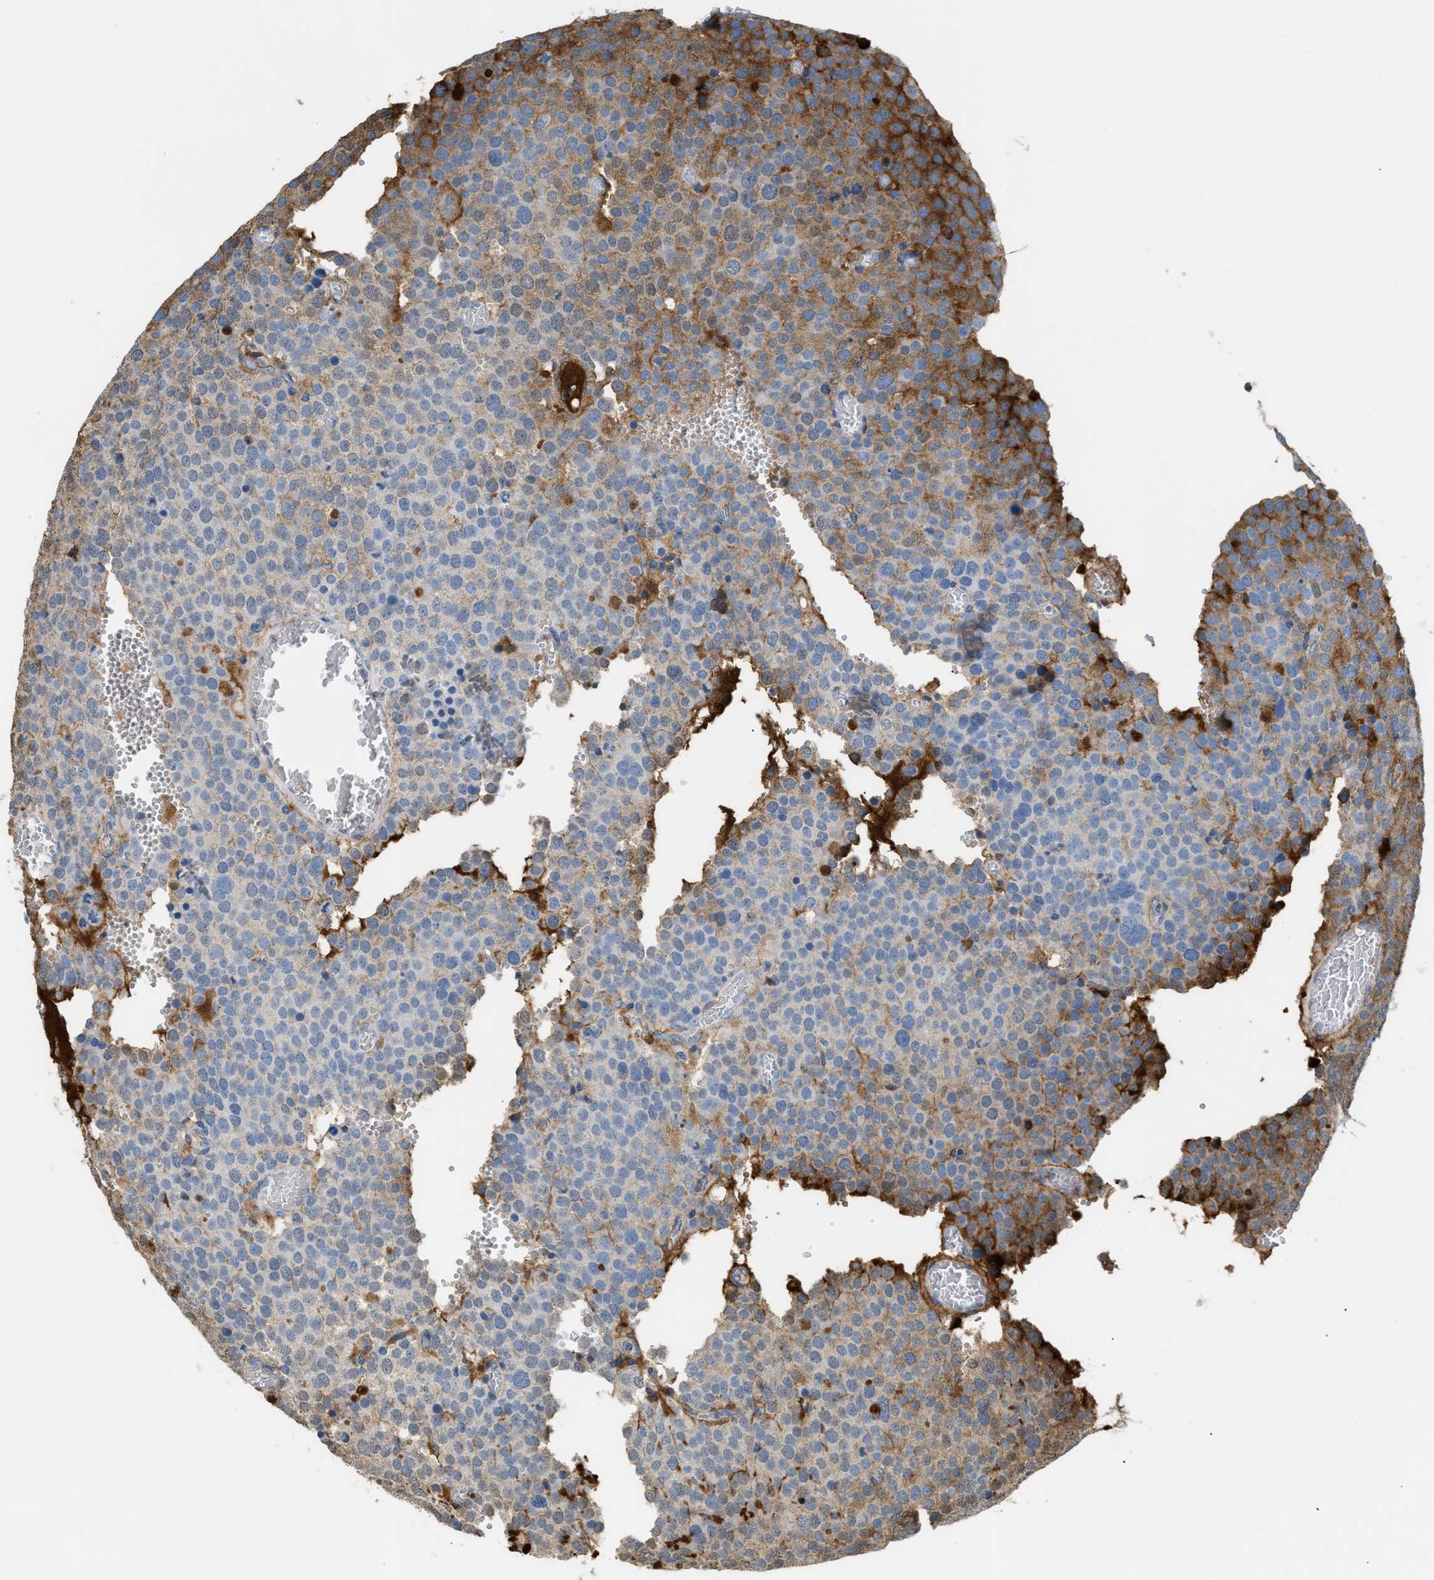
{"staining": {"intensity": "moderate", "quantity": "<25%", "location": "cytoplasmic/membranous"}, "tissue": "testis cancer", "cell_type": "Tumor cells", "image_type": "cancer", "snomed": [{"axis": "morphology", "description": "Normal tissue, NOS"}, {"axis": "morphology", "description": "Seminoma, NOS"}, {"axis": "topography", "description": "Testis"}], "caption": "Protein staining exhibits moderate cytoplasmic/membranous expression in about <25% of tumor cells in testis cancer (seminoma).", "gene": "CFI", "patient": {"sex": "male", "age": 71}}